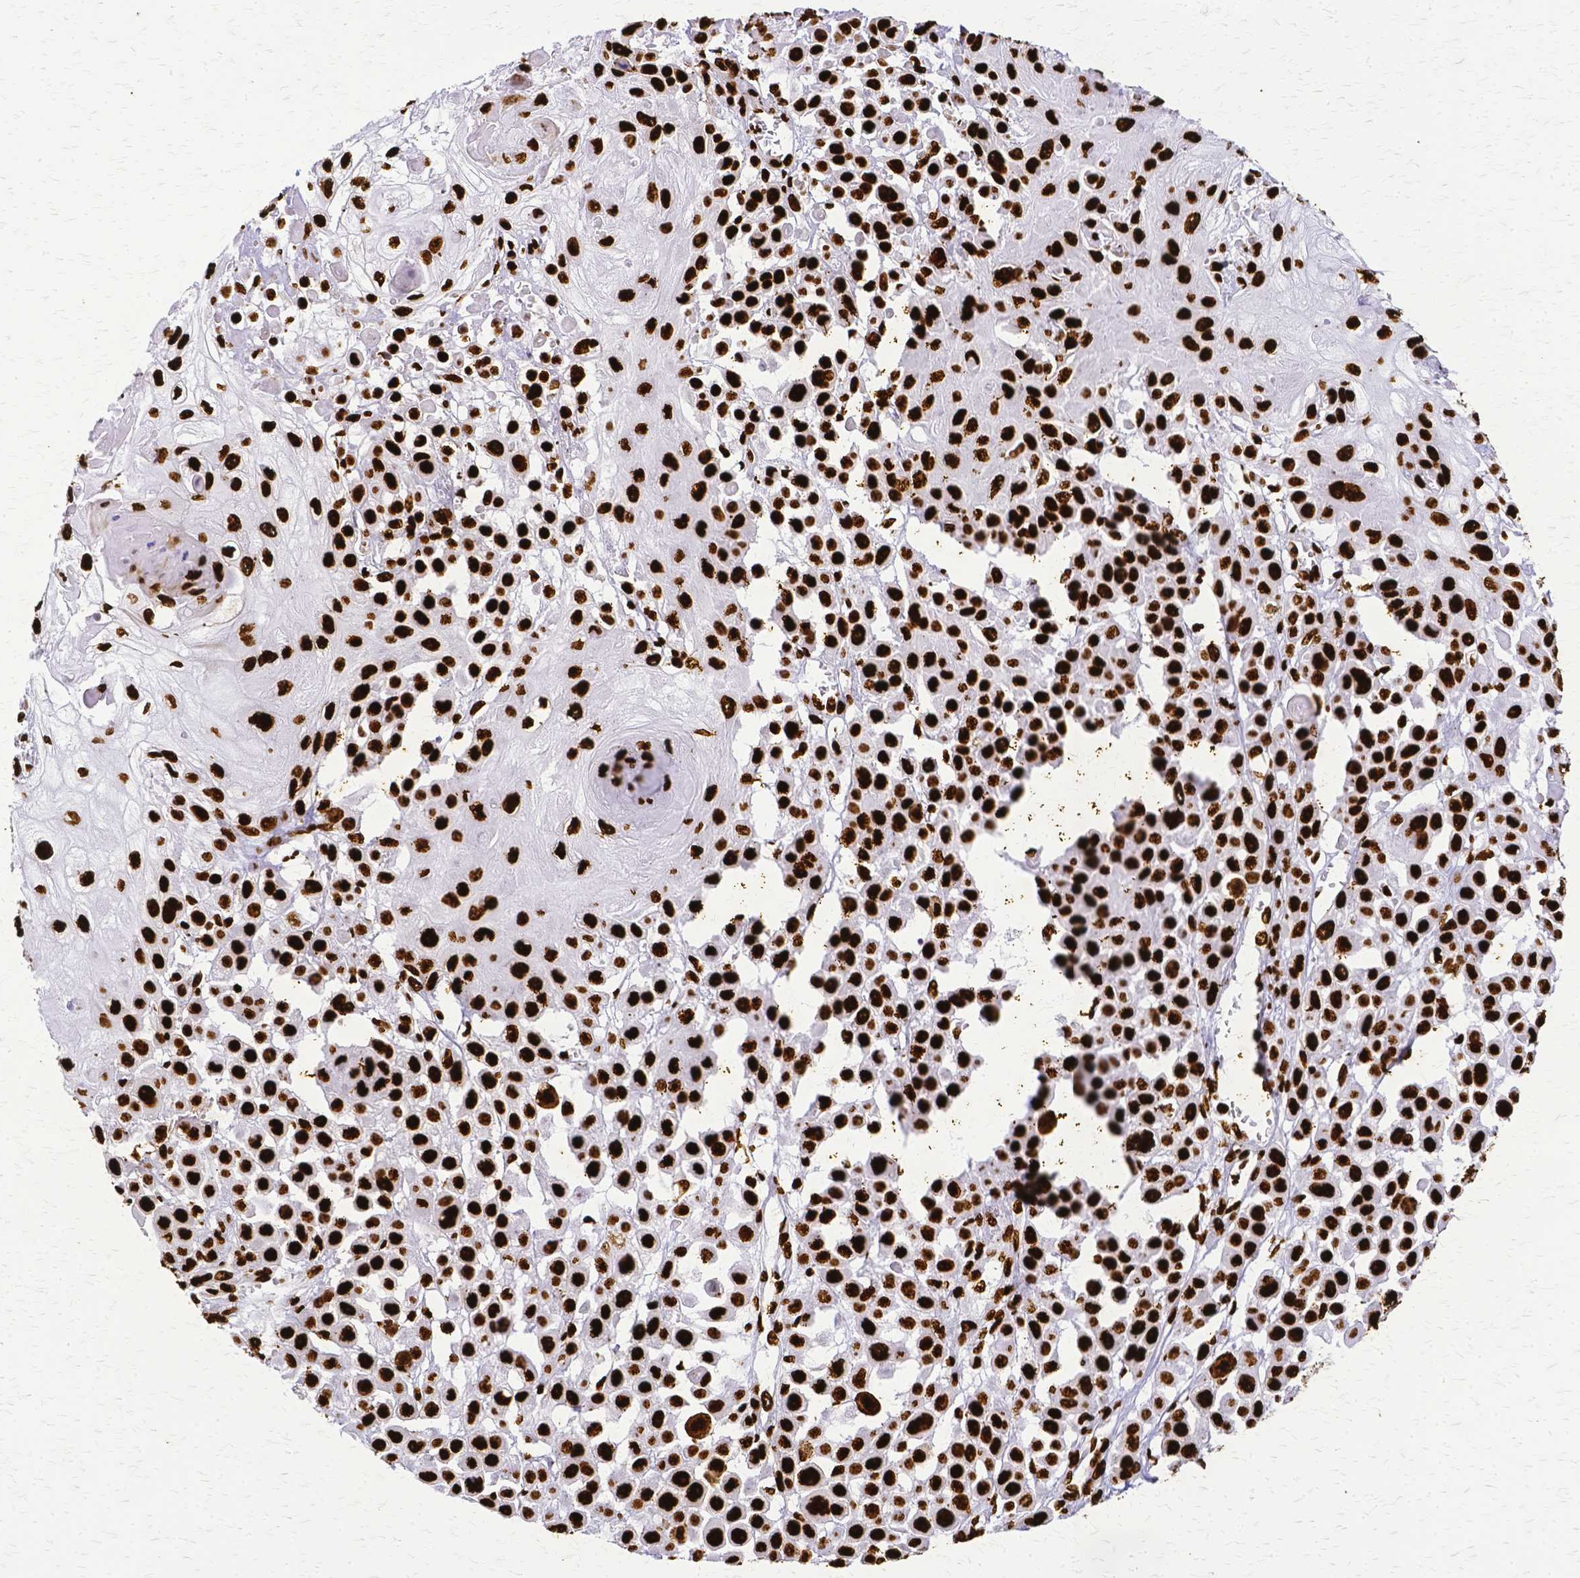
{"staining": {"intensity": "strong", "quantity": ">75%", "location": "nuclear"}, "tissue": "skin cancer", "cell_type": "Tumor cells", "image_type": "cancer", "snomed": [{"axis": "morphology", "description": "Squamous cell carcinoma, NOS"}, {"axis": "topography", "description": "Skin"}], "caption": "Immunohistochemistry micrograph of neoplastic tissue: human skin cancer (squamous cell carcinoma) stained using immunohistochemistry shows high levels of strong protein expression localized specifically in the nuclear of tumor cells, appearing as a nuclear brown color.", "gene": "SFPQ", "patient": {"sex": "male", "age": 67}}